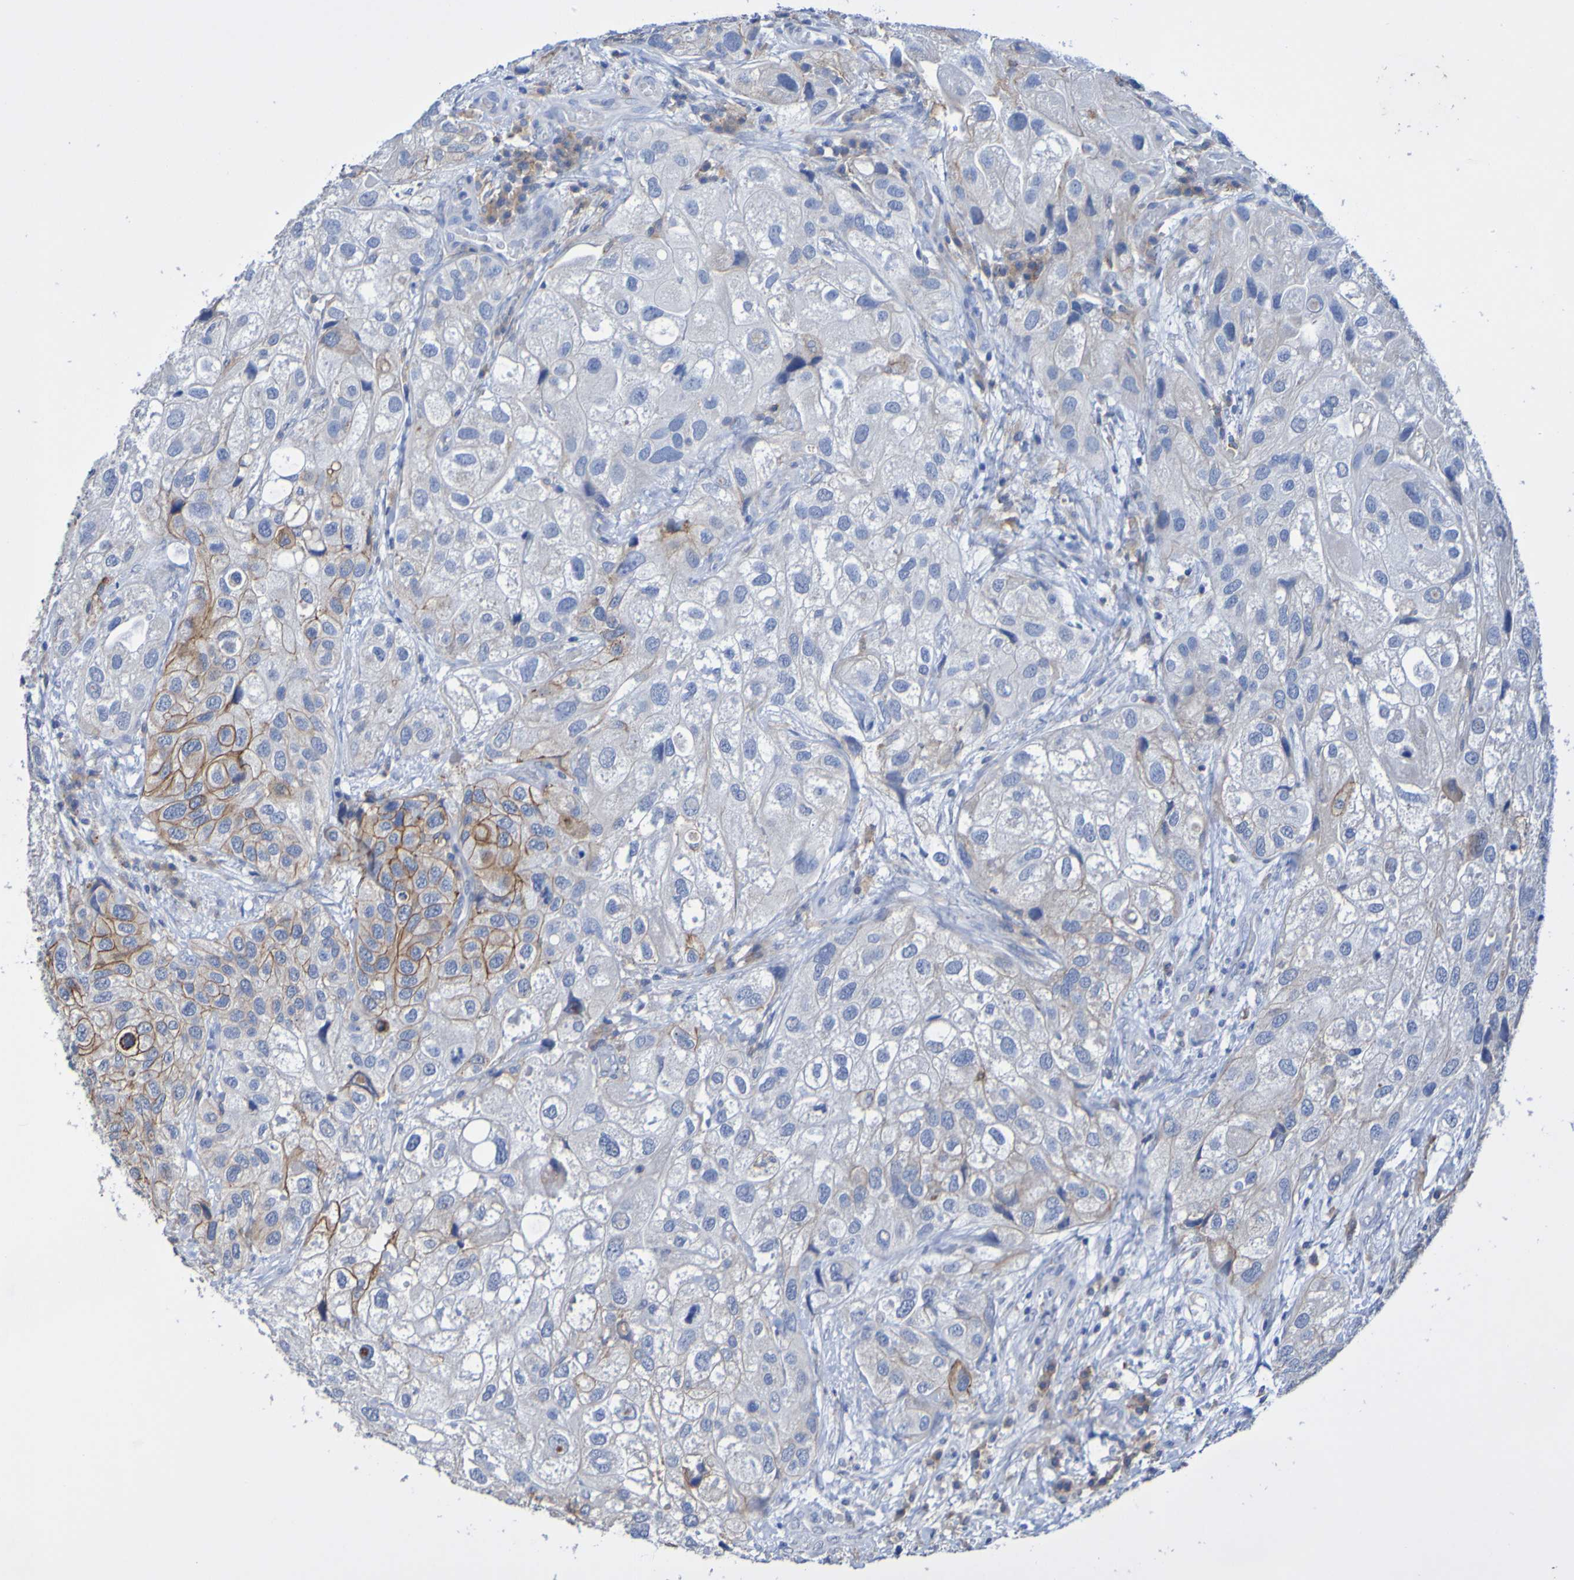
{"staining": {"intensity": "moderate", "quantity": "<25%", "location": "cytoplasmic/membranous"}, "tissue": "urothelial cancer", "cell_type": "Tumor cells", "image_type": "cancer", "snomed": [{"axis": "morphology", "description": "Urothelial carcinoma, High grade"}, {"axis": "topography", "description": "Urinary bladder"}], "caption": "The immunohistochemical stain highlights moderate cytoplasmic/membranous expression in tumor cells of high-grade urothelial carcinoma tissue. (DAB IHC with brightfield microscopy, high magnification).", "gene": "SLC3A2", "patient": {"sex": "female", "age": 64}}